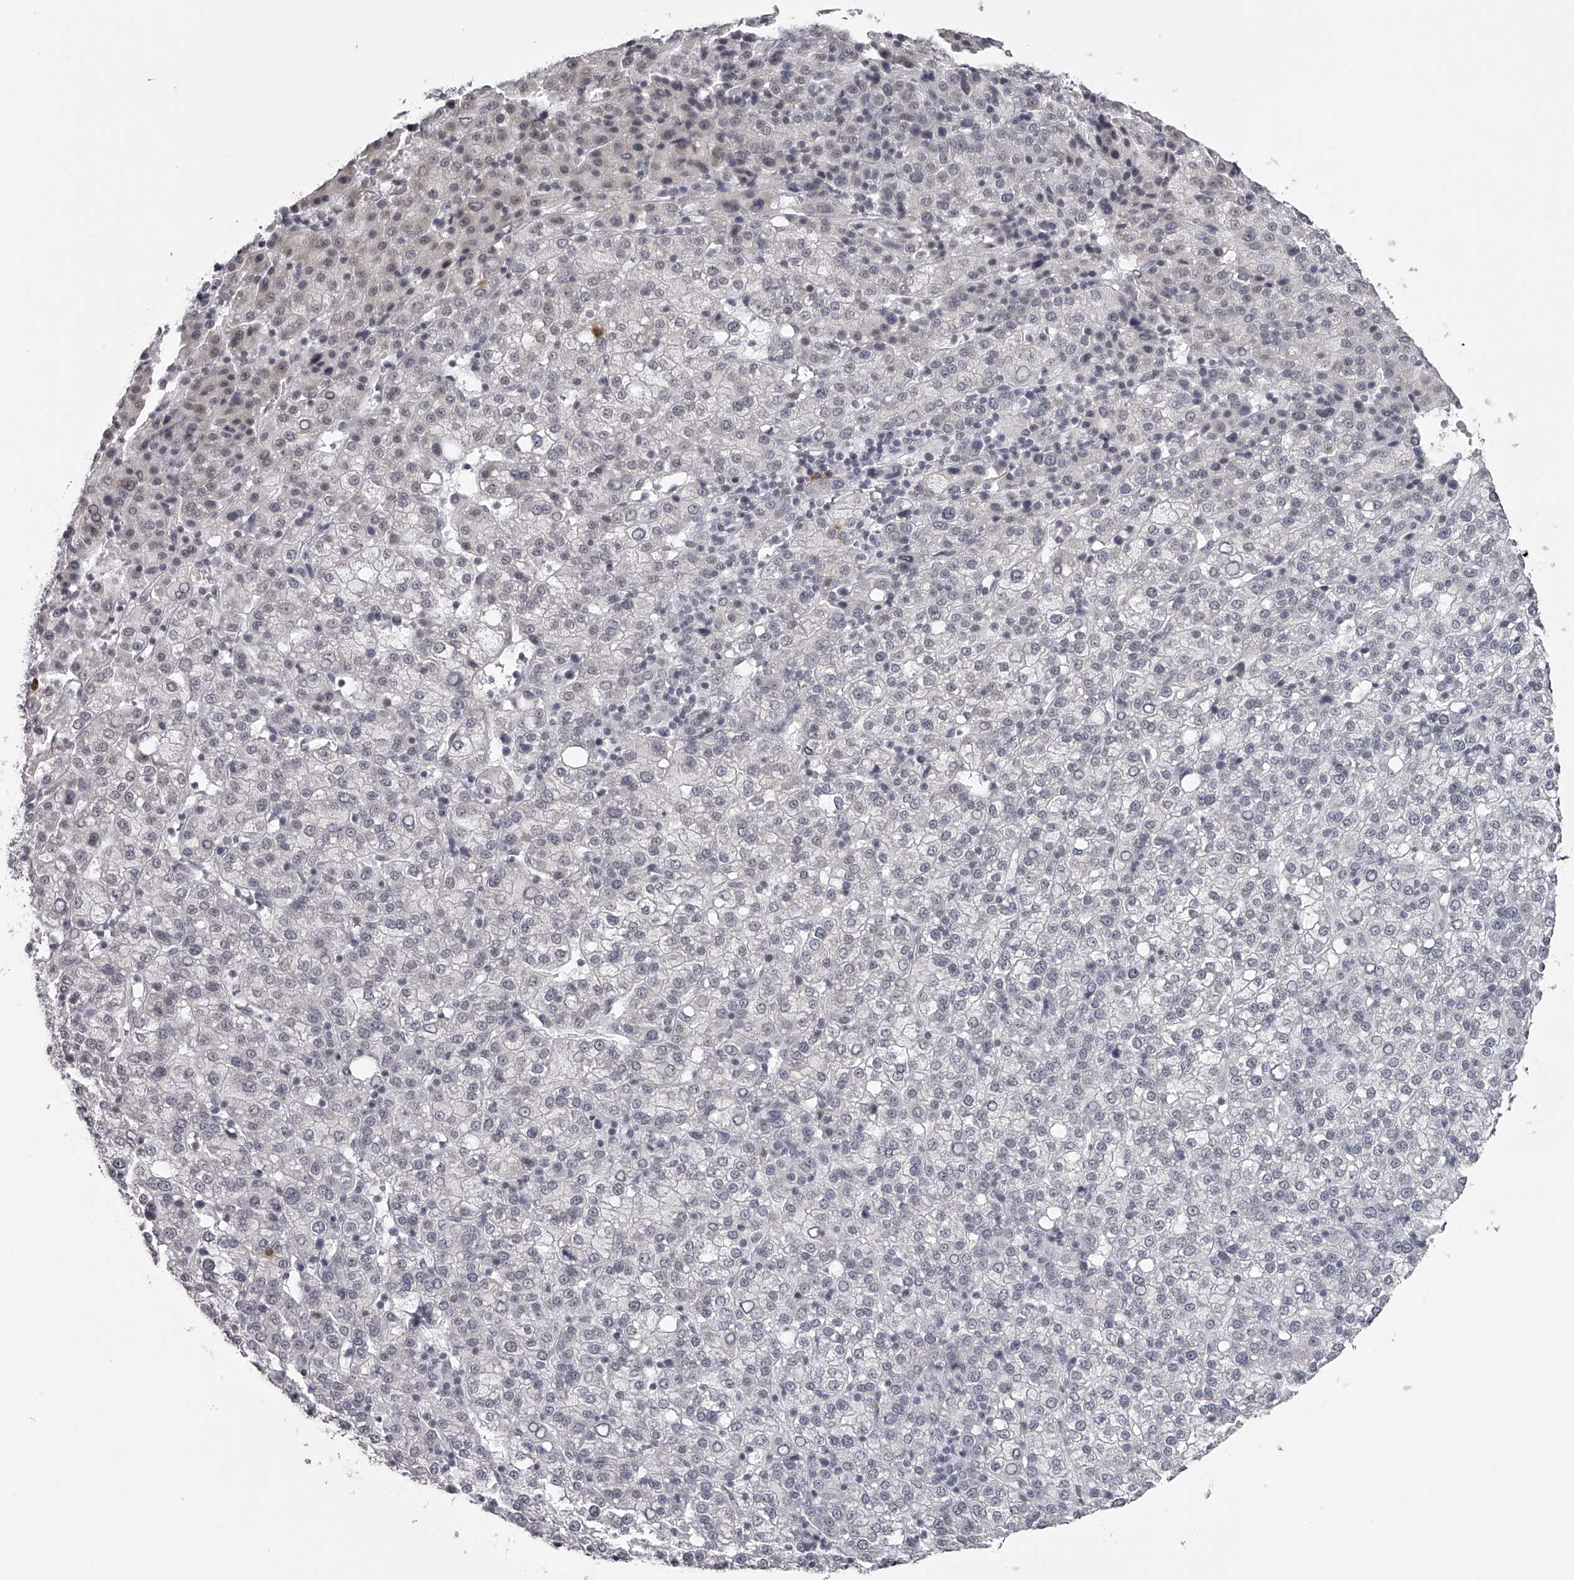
{"staining": {"intensity": "negative", "quantity": "none", "location": "none"}, "tissue": "liver cancer", "cell_type": "Tumor cells", "image_type": "cancer", "snomed": [{"axis": "morphology", "description": "Carcinoma, Hepatocellular, NOS"}, {"axis": "topography", "description": "Liver"}], "caption": "An immunohistochemistry (IHC) photomicrograph of liver cancer (hepatocellular carcinoma) is shown. There is no staining in tumor cells of liver cancer (hepatocellular carcinoma).", "gene": "SEC11C", "patient": {"sex": "female", "age": 58}}